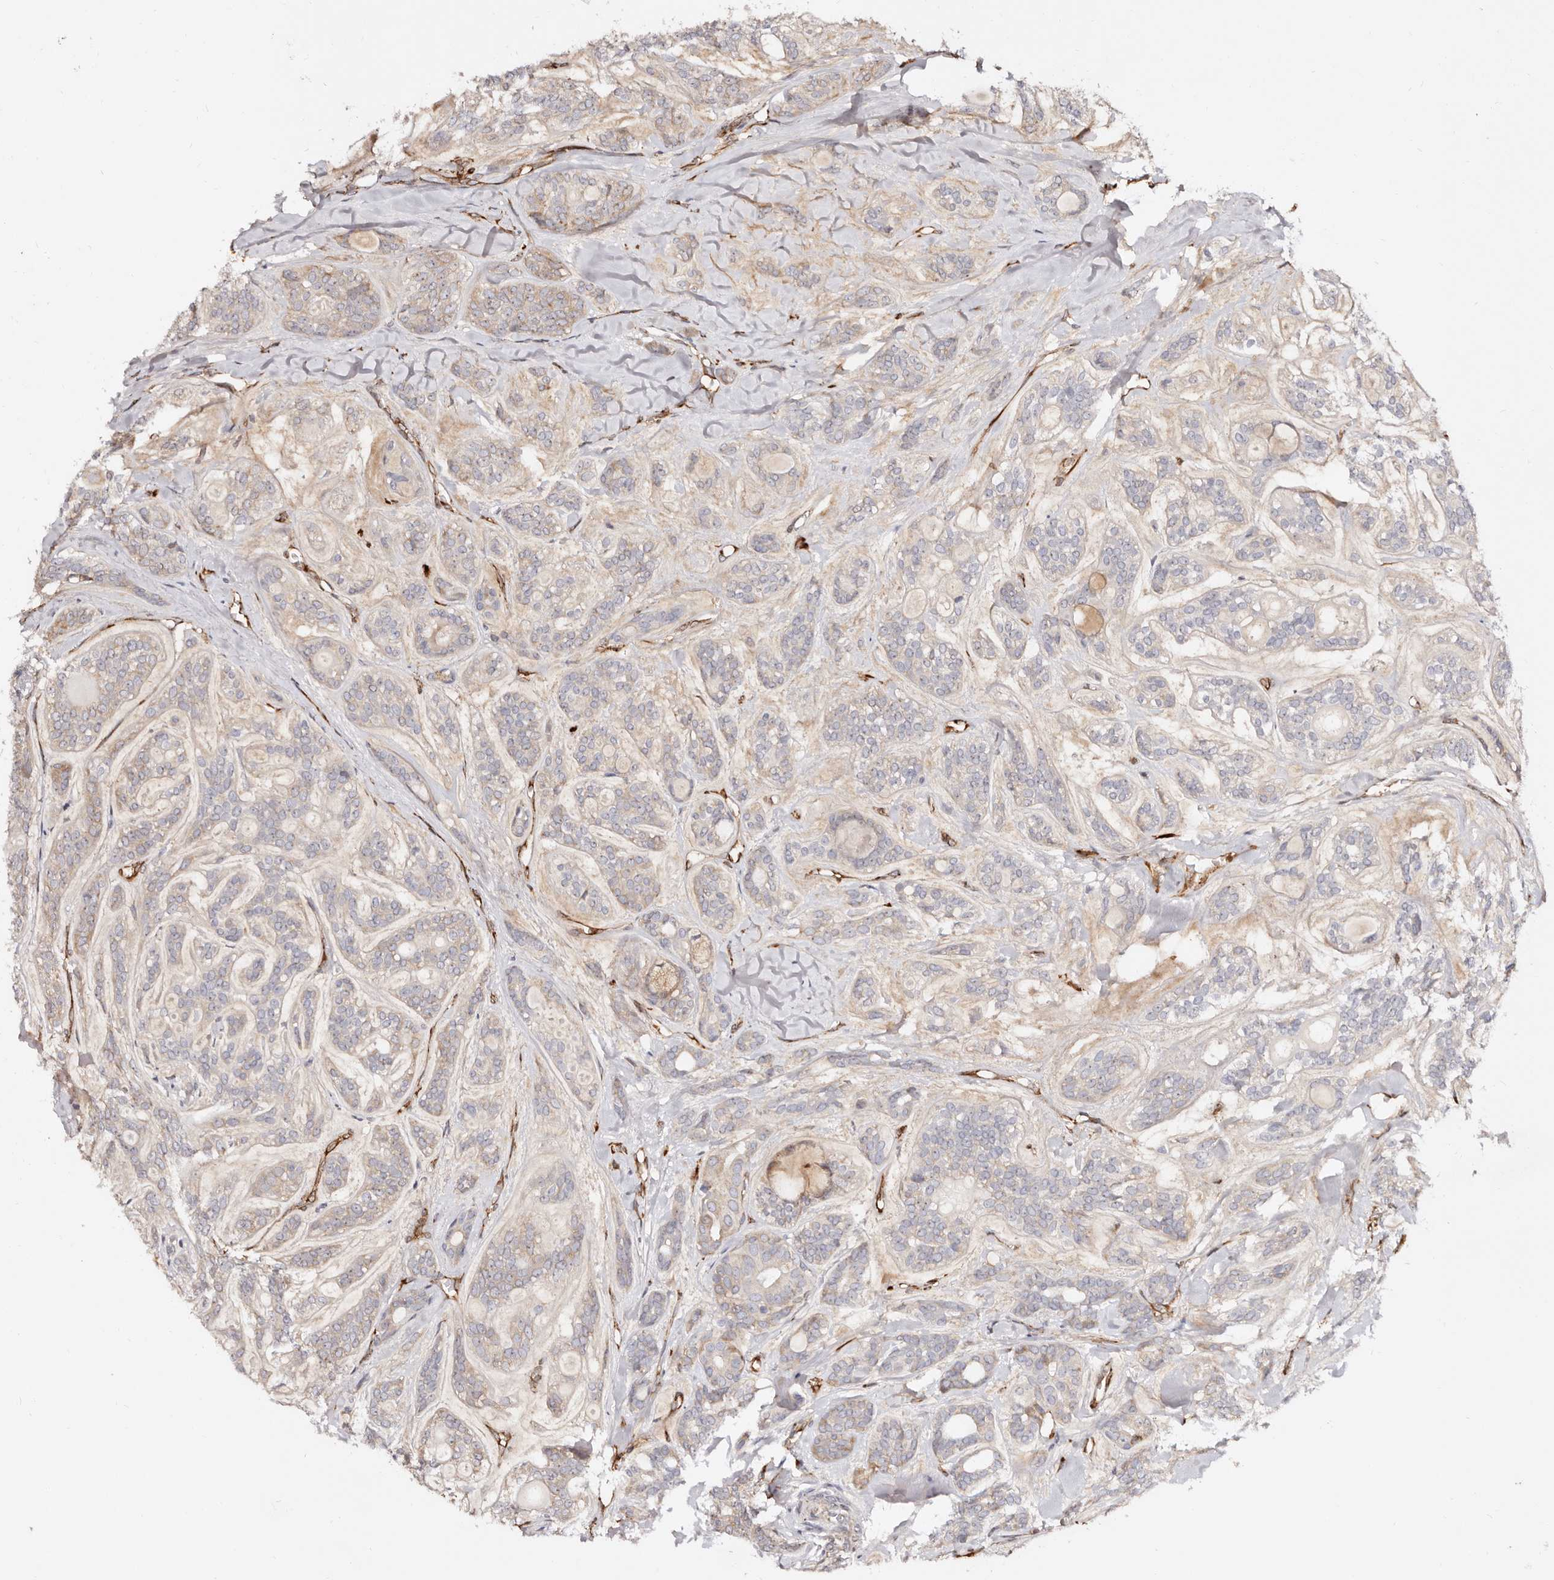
{"staining": {"intensity": "weak", "quantity": "25%-75%", "location": "cytoplasmic/membranous"}, "tissue": "head and neck cancer", "cell_type": "Tumor cells", "image_type": "cancer", "snomed": [{"axis": "morphology", "description": "Adenocarcinoma, NOS"}, {"axis": "topography", "description": "Head-Neck"}], "caption": "Head and neck cancer (adenocarcinoma) was stained to show a protein in brown. There is low levels of weak cytoplasmic/membranous staining in about 25%-75% of tumor cells. (DAB = brown stain, brightfield microscopy at high magnification).", "gene": "SERPINH1", "patient": {"sex": "male", "age": 66}}